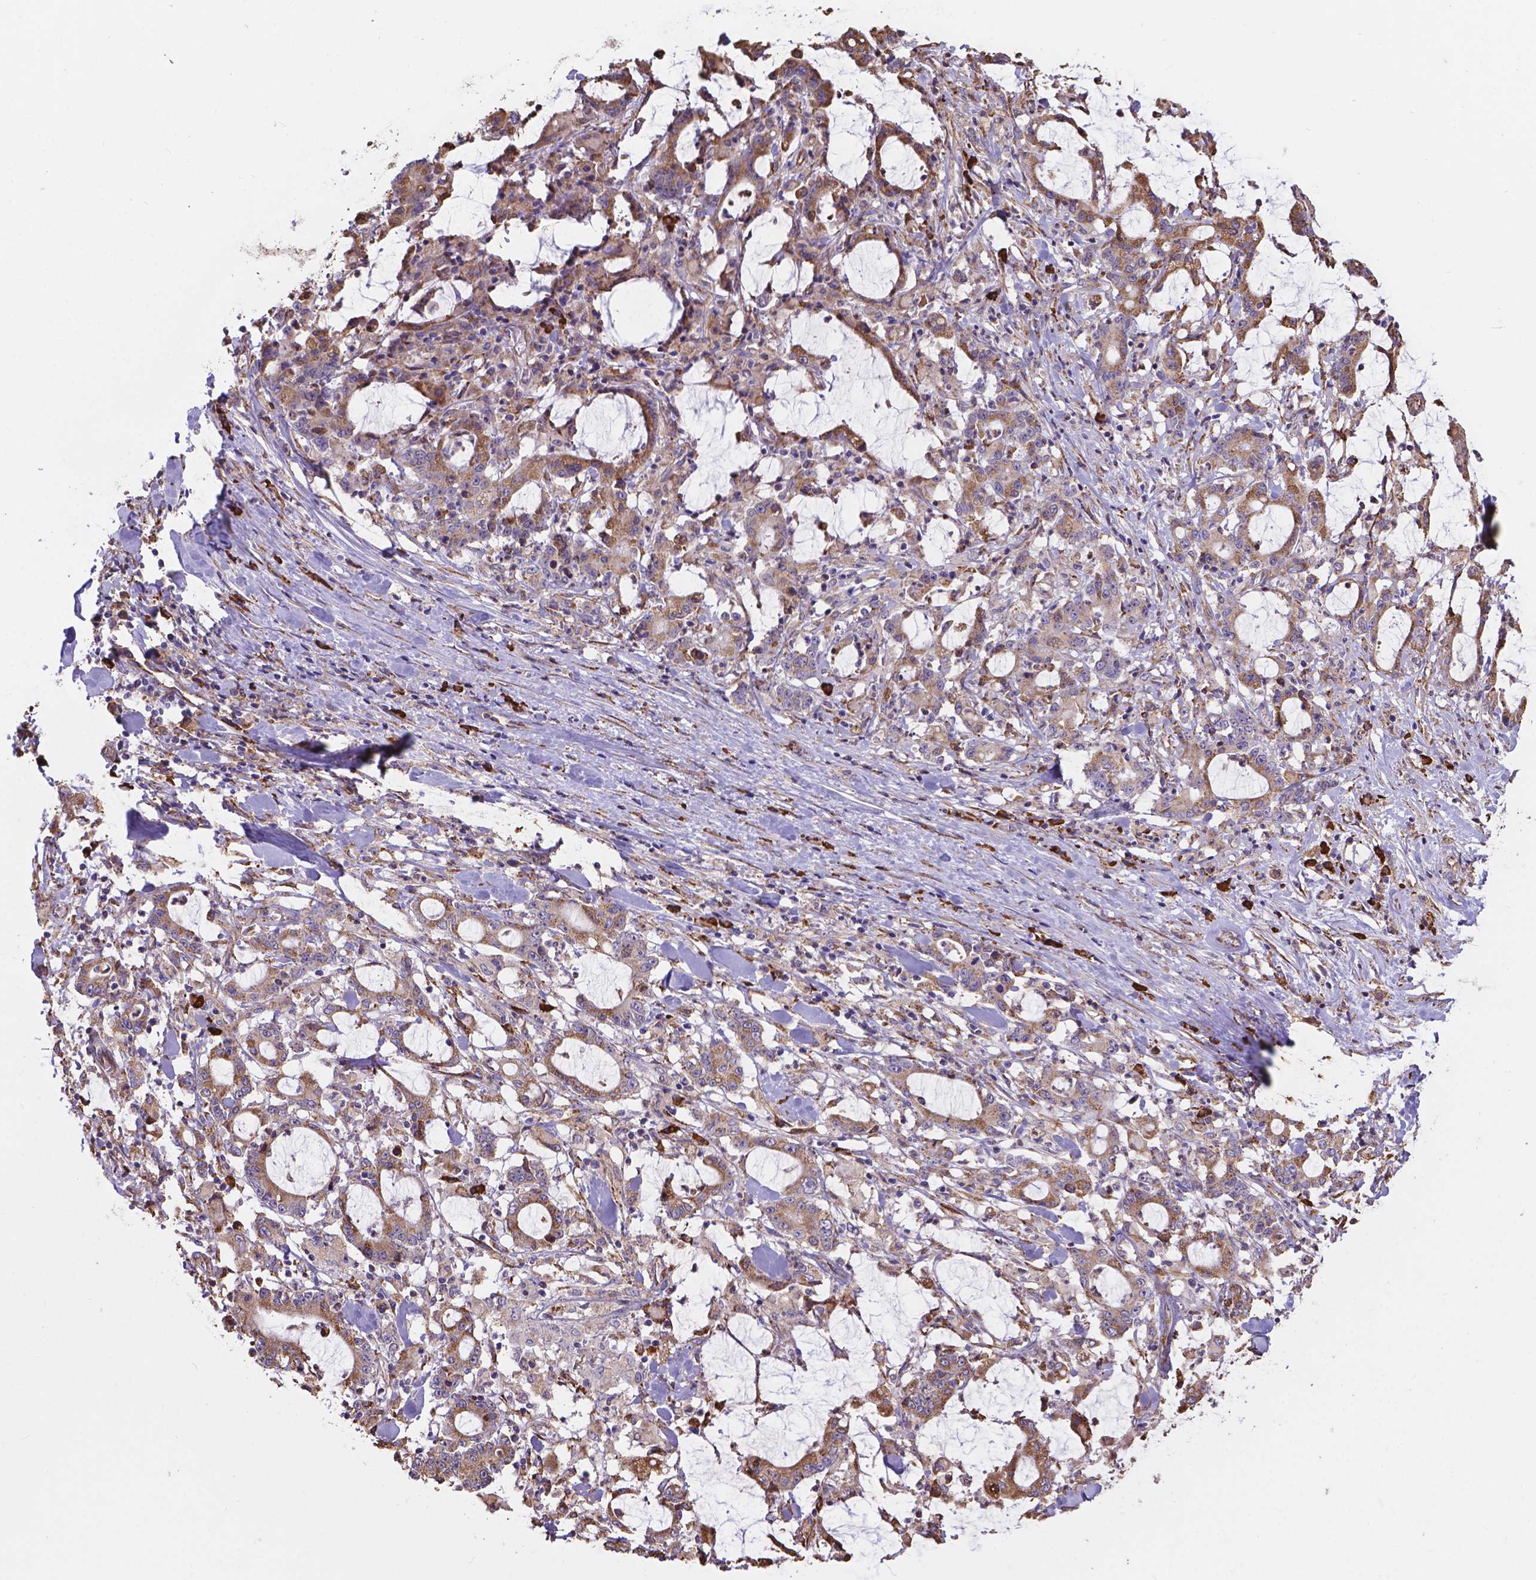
{"staining": {"intensity": "moderate", "quantity": ">75%", "location": "cytoplasmic/membranous"}, "tissue": "stomach cancer", "cell_type": "Tumor cells", "image_type": "cancer", "snomed": [{"axis": "morphology", "description": "Adenocarcinoma, NOS"}, {"axis": "topography", "description": "Stomach, upper"}], "caption": "An immunohistochemistry histopathology image of tumor tissue is shown. Protein staining in brown highlights moderate cytoplasmic/membranous positivity in stomach cancer (adenocarcinoma) within tumor cells. (Stains: DAB in brown, nuclei in blue, Microscopy: brightfield microscopy at high magnification).", "gene": "IPO11", "patient": {"sex": "male", "age": 68}}